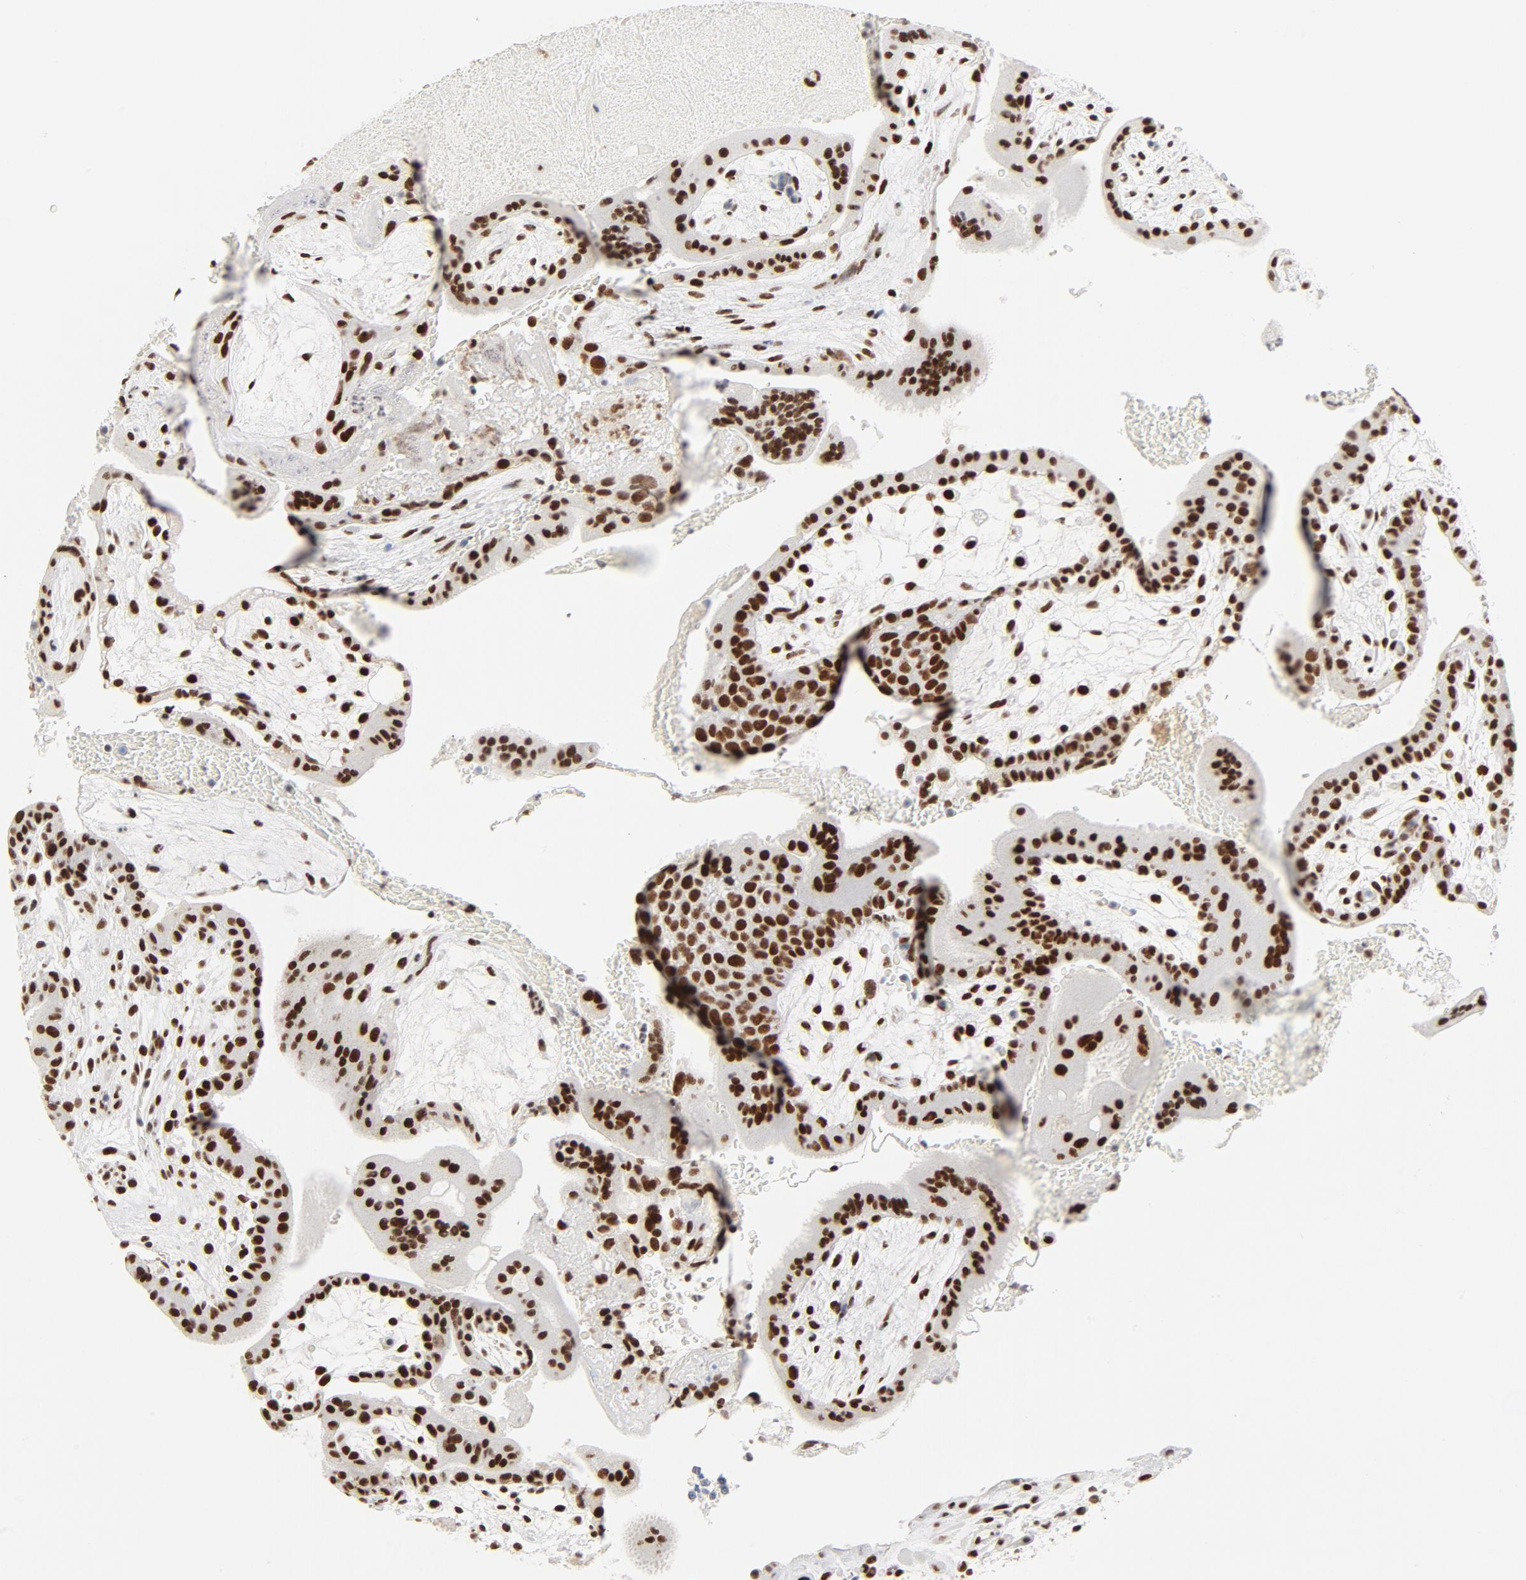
{"staining": {"intensity": "strong", "quantity": ">75%", "location": "nuclear"}, "tissue": "placenta", "cell_type": "Decidual cells", "image_type": "normal", "snomed": [{"axis": "morphology", "description": "Normal tissue, NOS"}, {"axis": "topography", "description": "Placenta"}], "caption": "An immunohistochemistry histopathology image of benign tissue is shown. Protein staining in brown shows strong nuclear positivity in placenta within decidual cells. Nuclei are stained in blue.", "gene": "GTF2H1", "patient": {"sex": "female", "age": 35}}